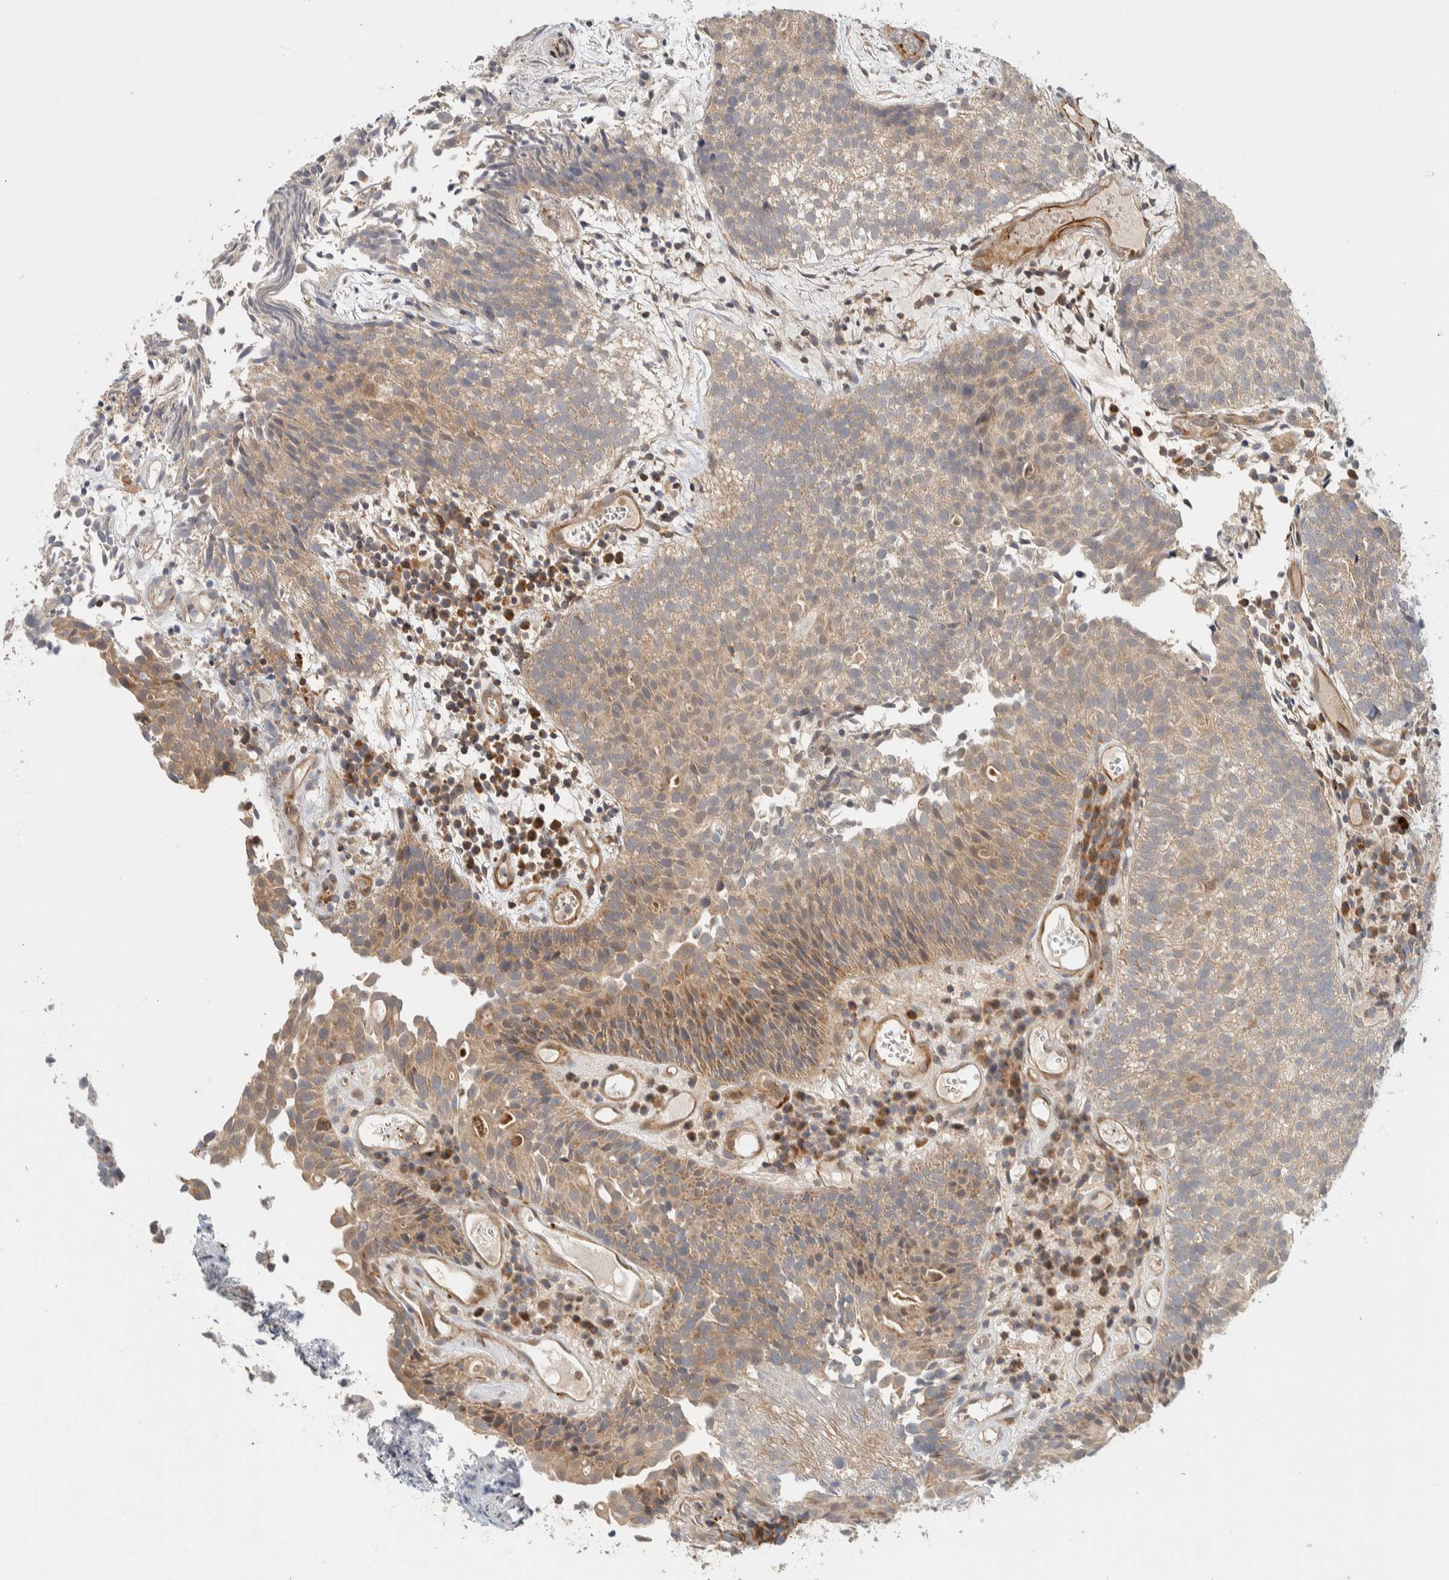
{"staining": {"intensity": "weak", "quantity": ">75%", "location": "cytoplasmic/membranous"}, "tissue": "urothelial cancer", "cell_type": "Tumor cells", "image_type": "cancer", "snomed": [{"axis": "morphology", "description": "Urothelial carcinoma, Low grade"}, {"axis": "topography", "description": "Urinary bladder"}], "caption": "Tumor cells demonstrate low levels of weak cytoplasmic/membranous expression in approximately >75% of cells in urothelial cancer.", "gene": "KIF9", "patient": {"sex": "male", "age": 86}}